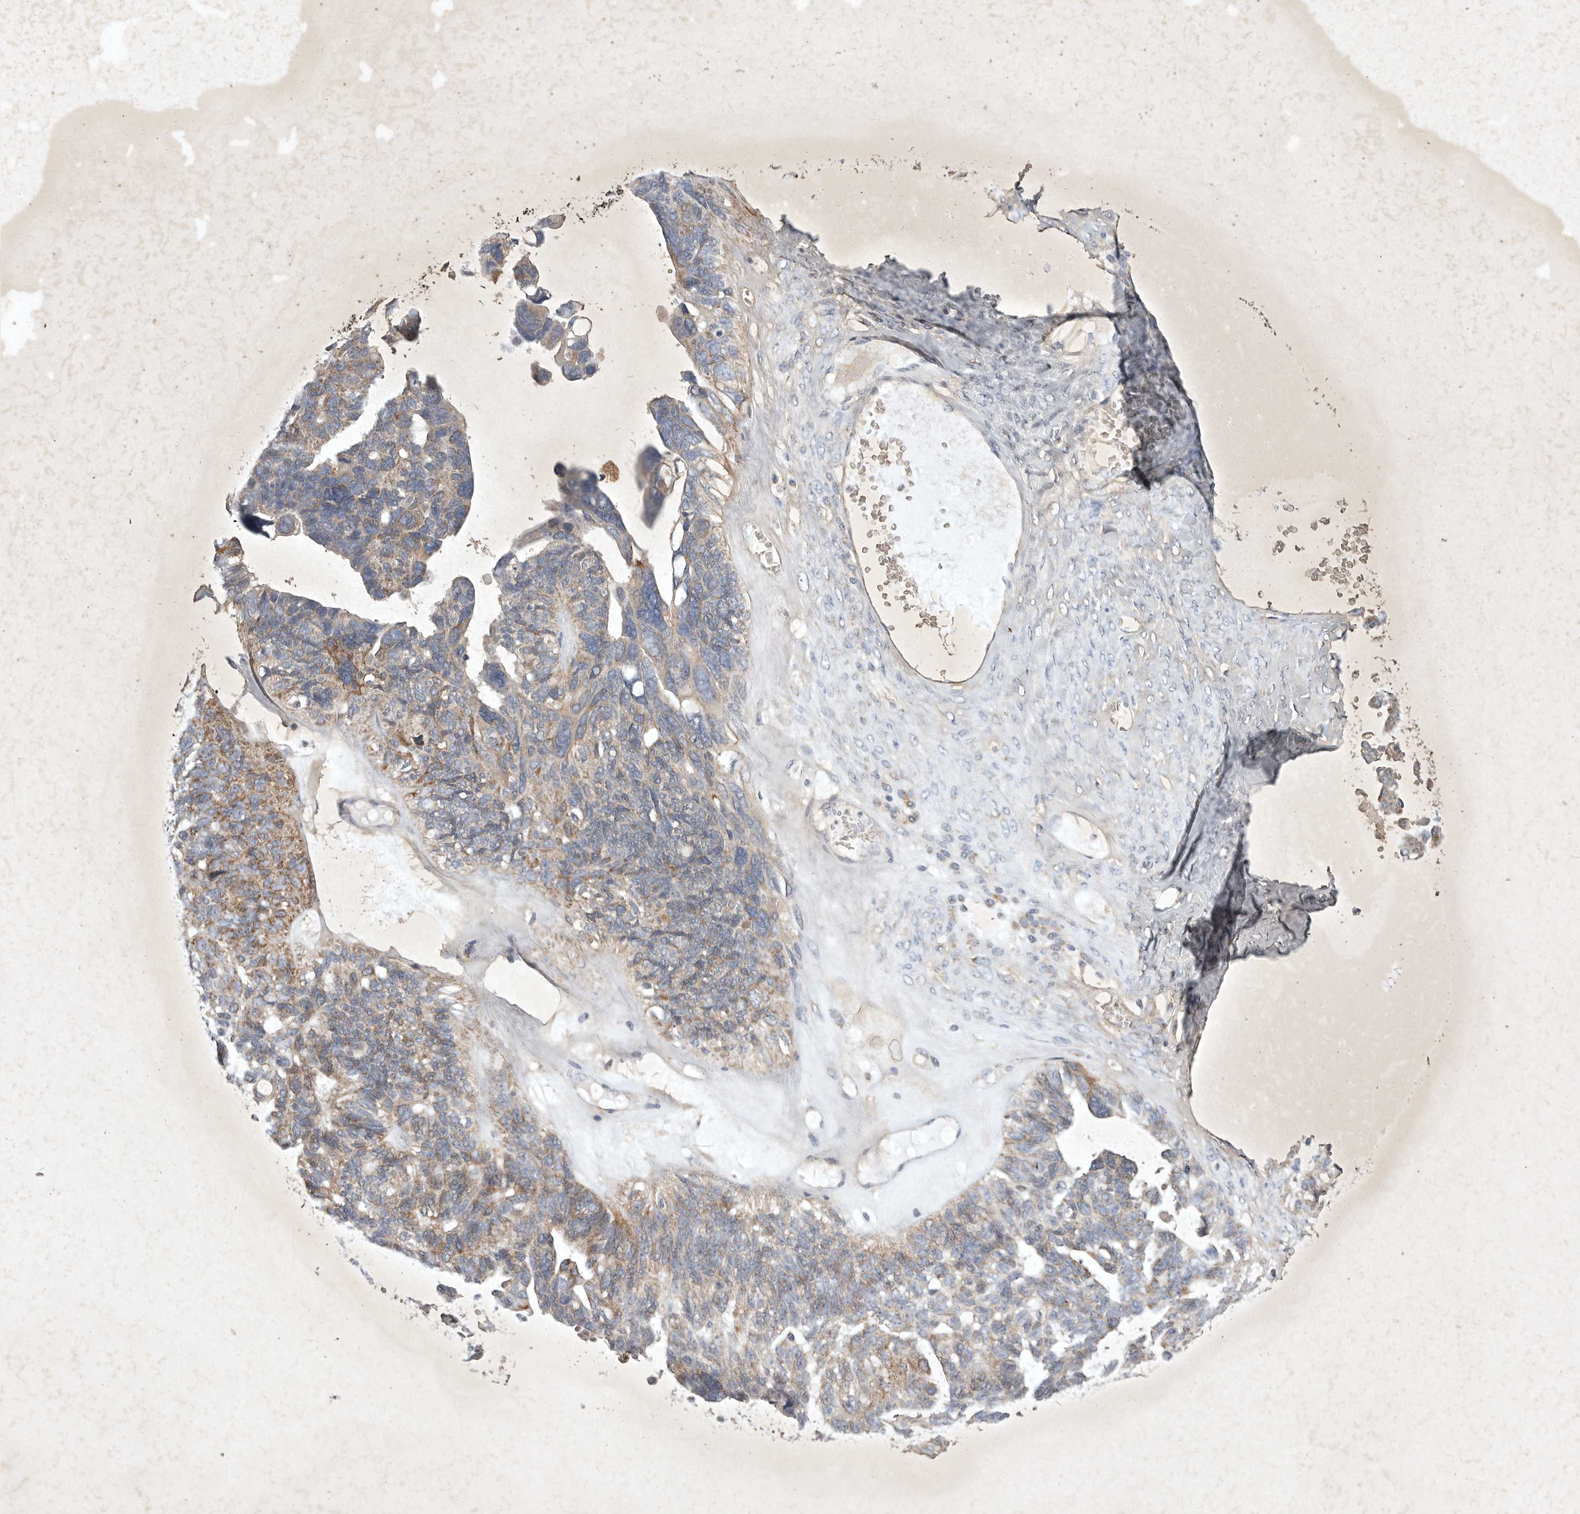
{"staining": {"intensity": "moderate", "quantity": "25%-75%", "location": "cytoplasmic/membranous"}, "tissue": "ovarian cancer", "cell_type": "Tumor cells", "image_type": "cancer", "snomed": [{"axis": "morphology", "description": "Cystadenocarcinoma, serous, NOS"}, {"axis": "topography", "description": "Ovary"}], "caption": "Immunohistochemistry micrograph of neoplastic tissue: ovarian serous cystadenocarcinoma stained using IHC reveals medium levels of moderate protein expression localized specifically in the cytoplasmic/membranous of tumor cells, appearing as a cytoplasmic/membranous brown color.", "gene": "DDR1", "patient": {"sex": "female", "age": 79}}